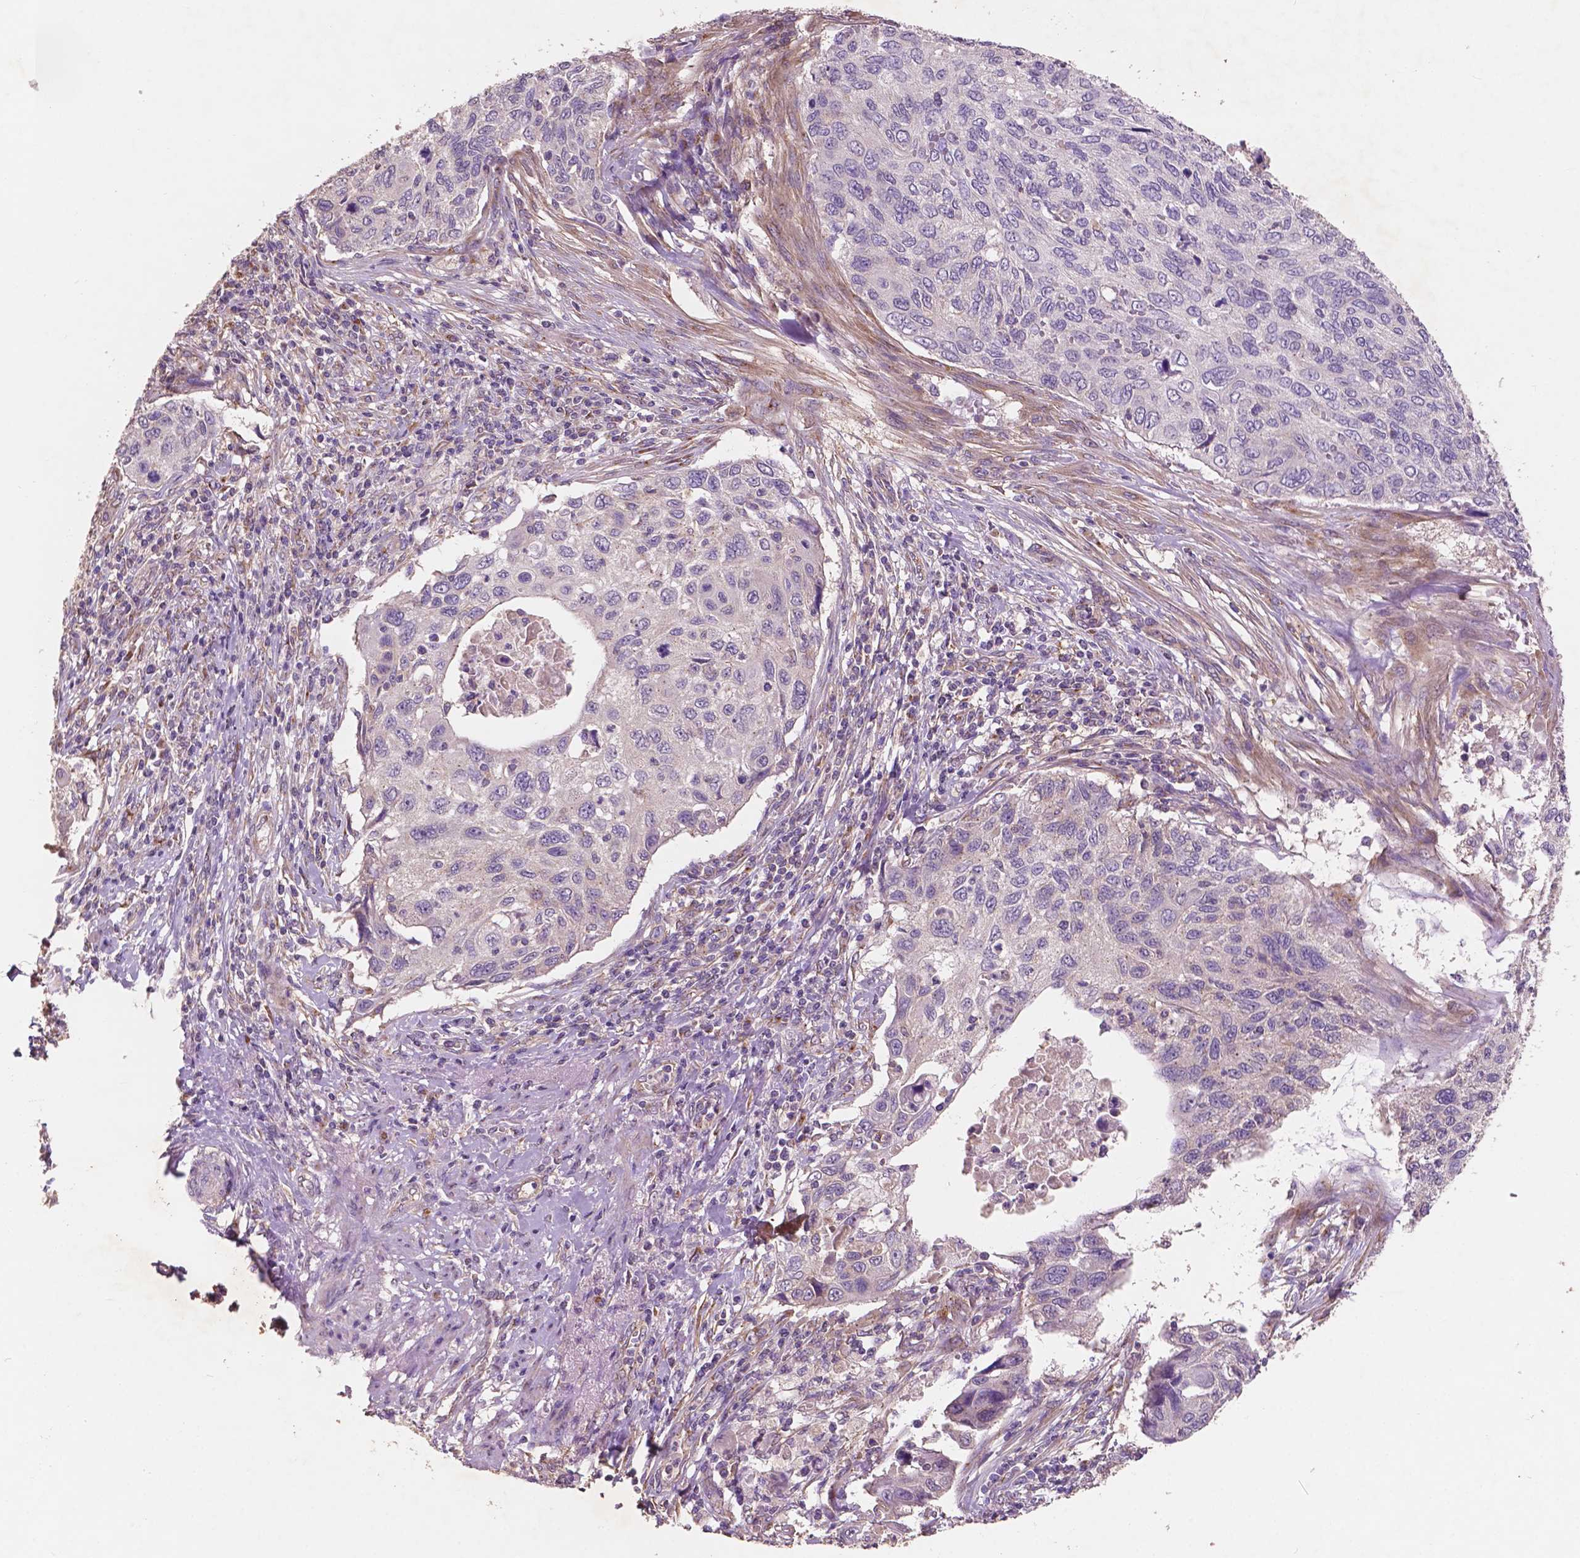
{"staining": {"intensity": "negative", "quantity": "none", "location": "none"}, "tissue": "cervical cancer", "cell_type": "Tumor cells", "image_type": "cancer", "snomed": [{"axis": "morphology", "description": "Squamous cell carcinoma, NOS"}, {"axis": "topography", "description": "Cervix"}], "caption": "Immunohistochemistry histopathology image of neoplastic tissue: cervical cancer stained with DAB (3,3'-diaminobenzidine) demonstrates no significant protein staining in tumor cells.", "gene": "CHPT1", "patient": {"sex": "female", "age": 70}}